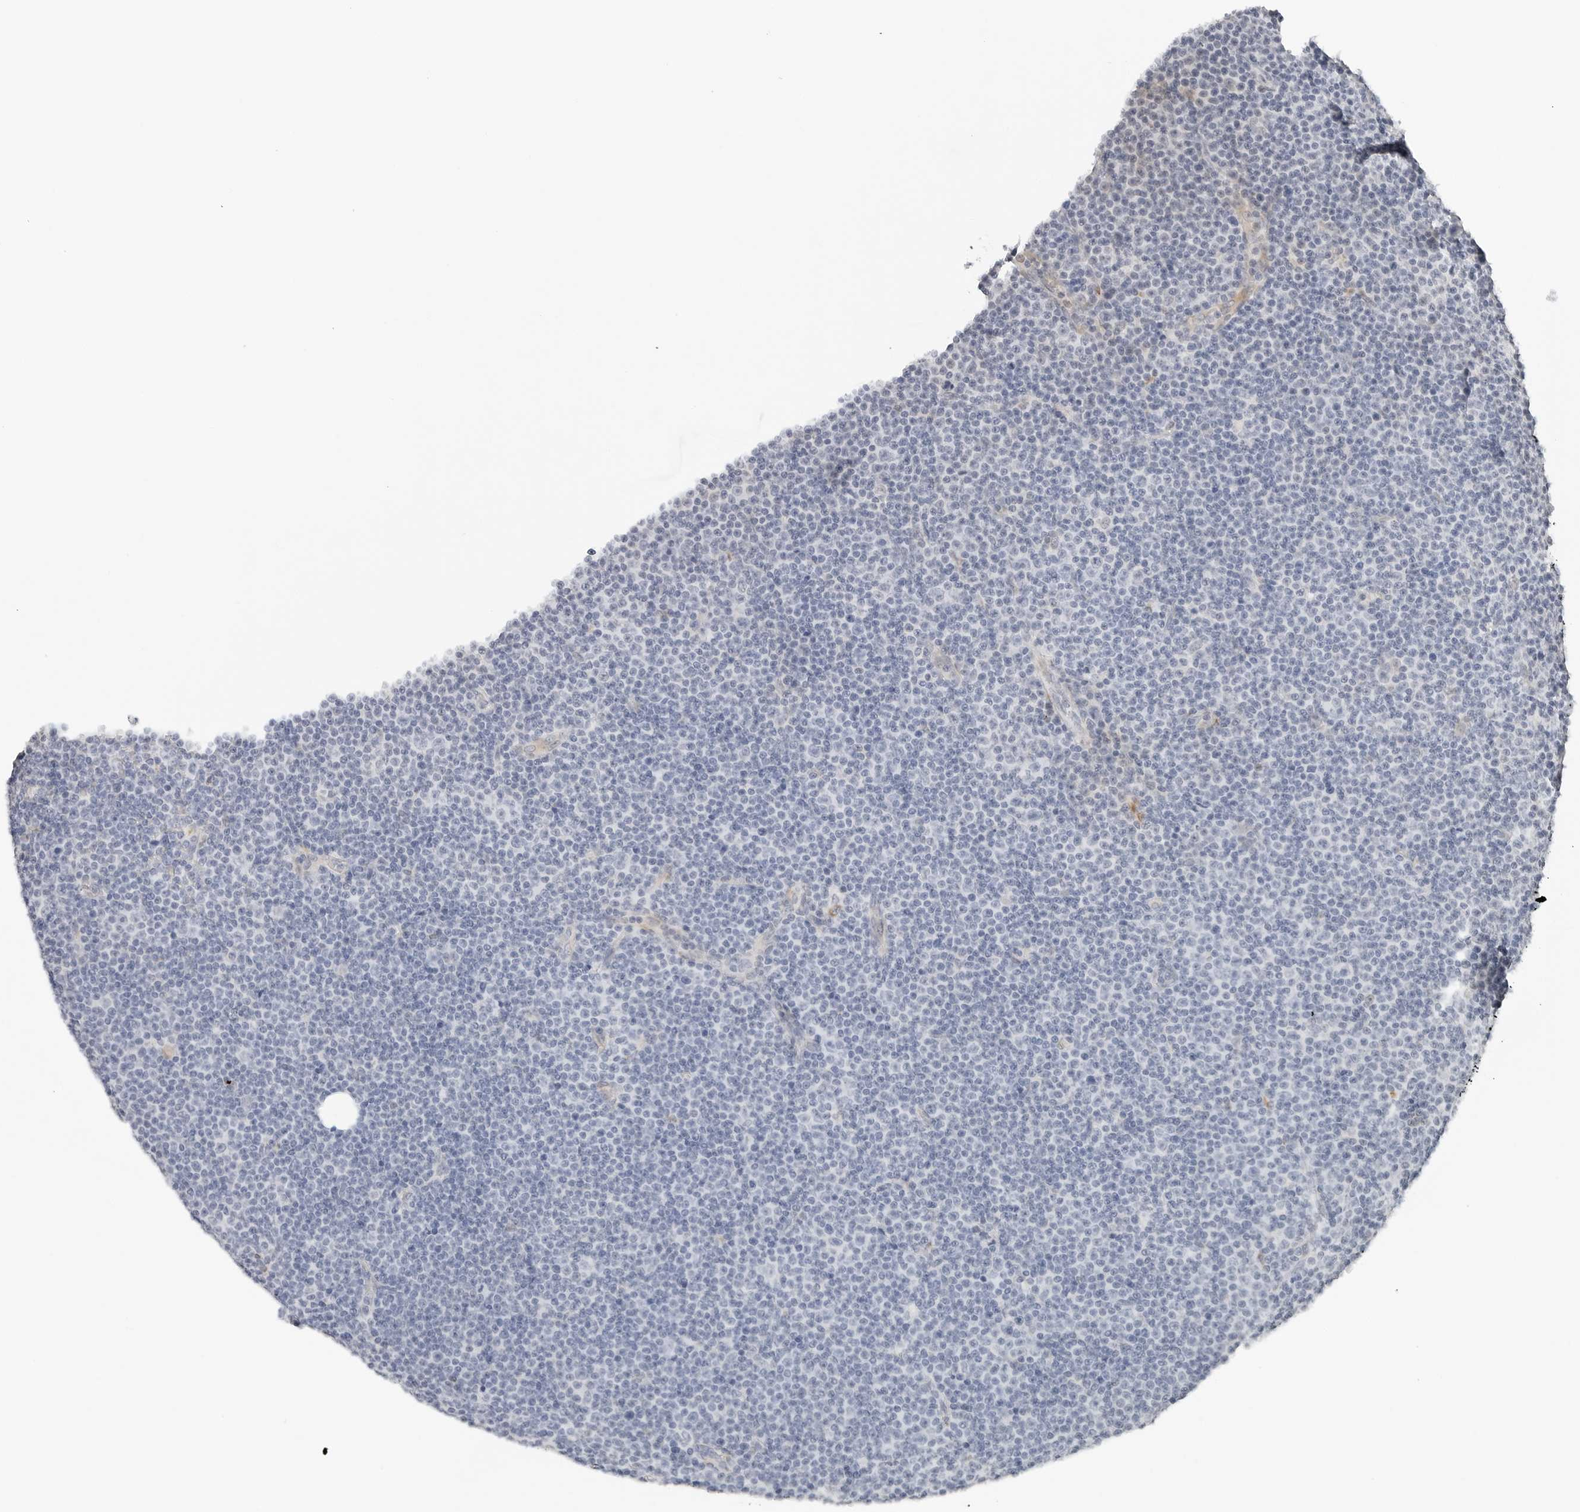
{"staining": {"intensity": "negative", "quantity": "none", "location": "none"}, "tissue": "lymphoma", "cell_type": "Tumor cells", "image_type": "cancer", "snomed": [{"axis": "morphology", "description": "Malignant lymphoma, non-Hodgkin's type, Low grade"}, {"axis": "topography", "description": "Lymph node"}], "caption": "Human lymphoma stained for a protein using immunohistochemistry (IHC) reveals no staining in tumor cells.", "gene": "P4HA2", "patient": {"sex": "female", "age": 67}}